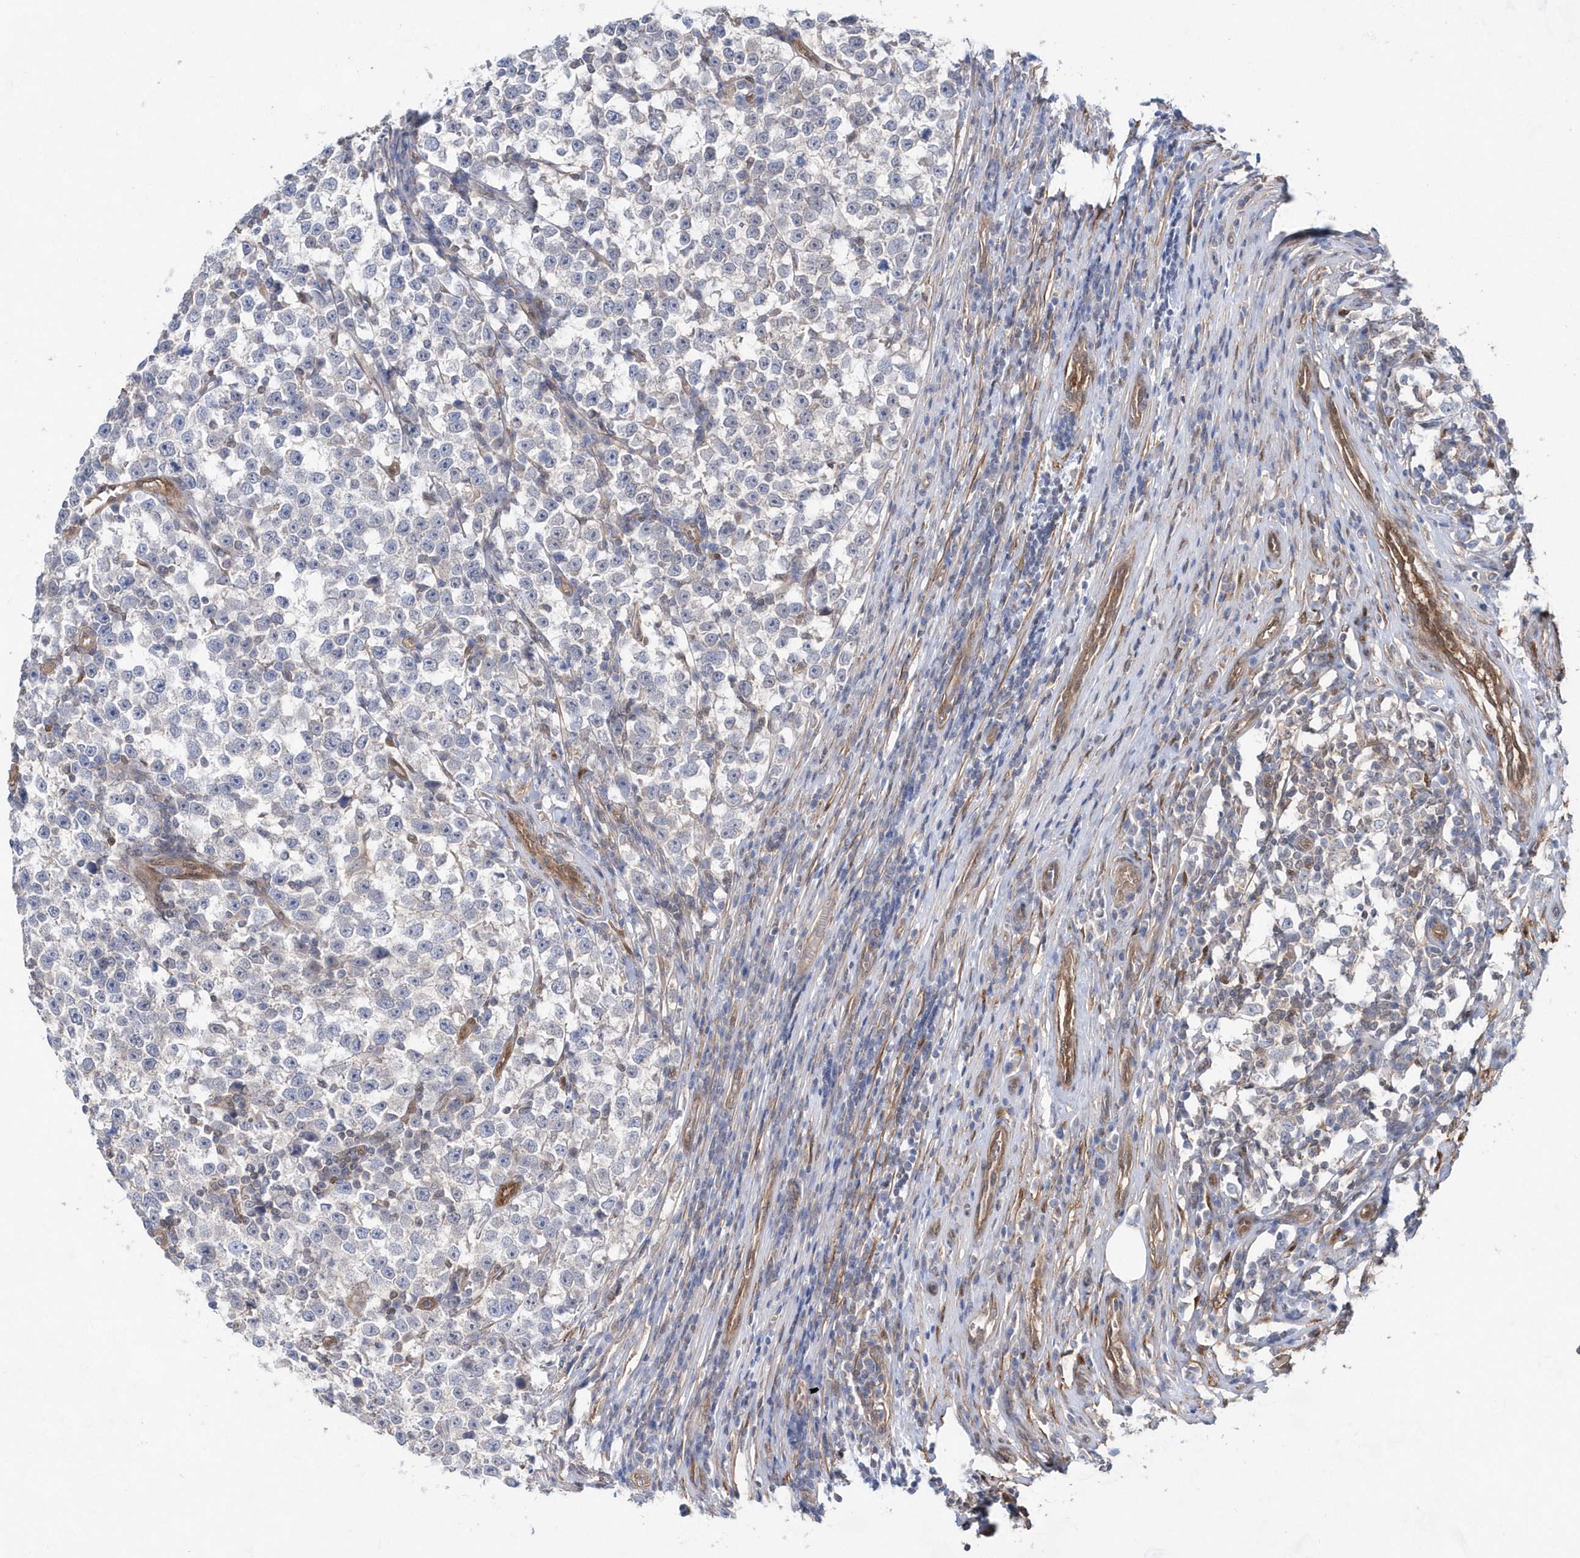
{"staining": {"intensity": "negative", "quantity": "none", "location": "none"}, "tissue": "testis cancer", "cell_type": "Tumor cells", "image_type": "cancer", "snomed": [{"axis": "morphology", "description": "Normal tissue, NOS"}, {"axis": "morphology", "description": "Seminoma, NOS"}, {"axis": "topography", "description": "Testis"}], "caption": "Immunohistochemistry of human testis cancer (seminoma) demonstrates no positivity in tumor cells.", "gene": "BDH2", "patient": {"sex": "male", "age": 43}}